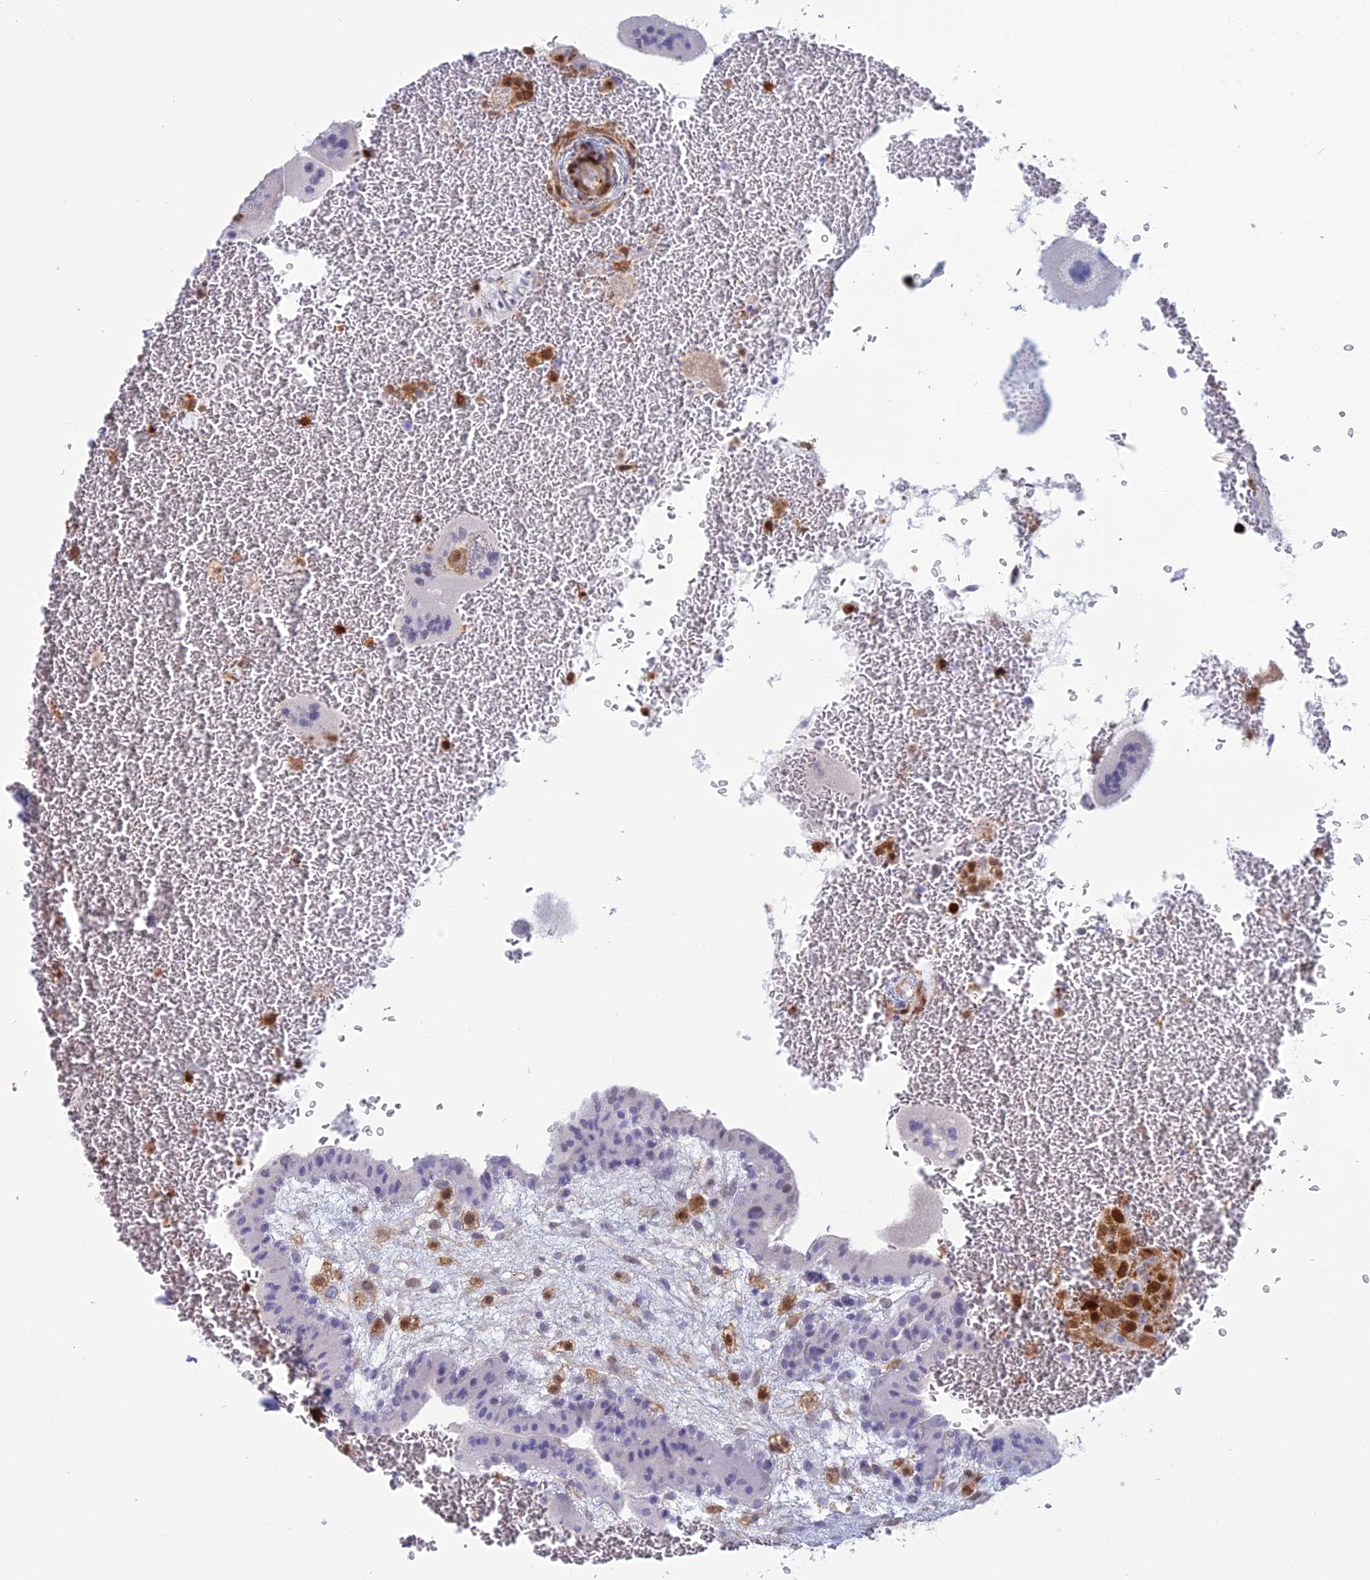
{"staining": {"intensity": "negative", "quantity": "none", "location": "none"}, "tissue": "placenta", "cell_type": "Trophoblastic cells", "image_type": "normal", "snomed": [{"axis": "morphology", "description": "Normal tissue, NOS"}, {"axis": "topography", "description": "Placenta"}], "caption": "Immunohistochemistry photomicrograph of benign human placenta stained for a protein (brown), which displays no expression in trophoblastic cells.", "gene": "PGBD4", "patient": {"sex": "female", "age": 35}}